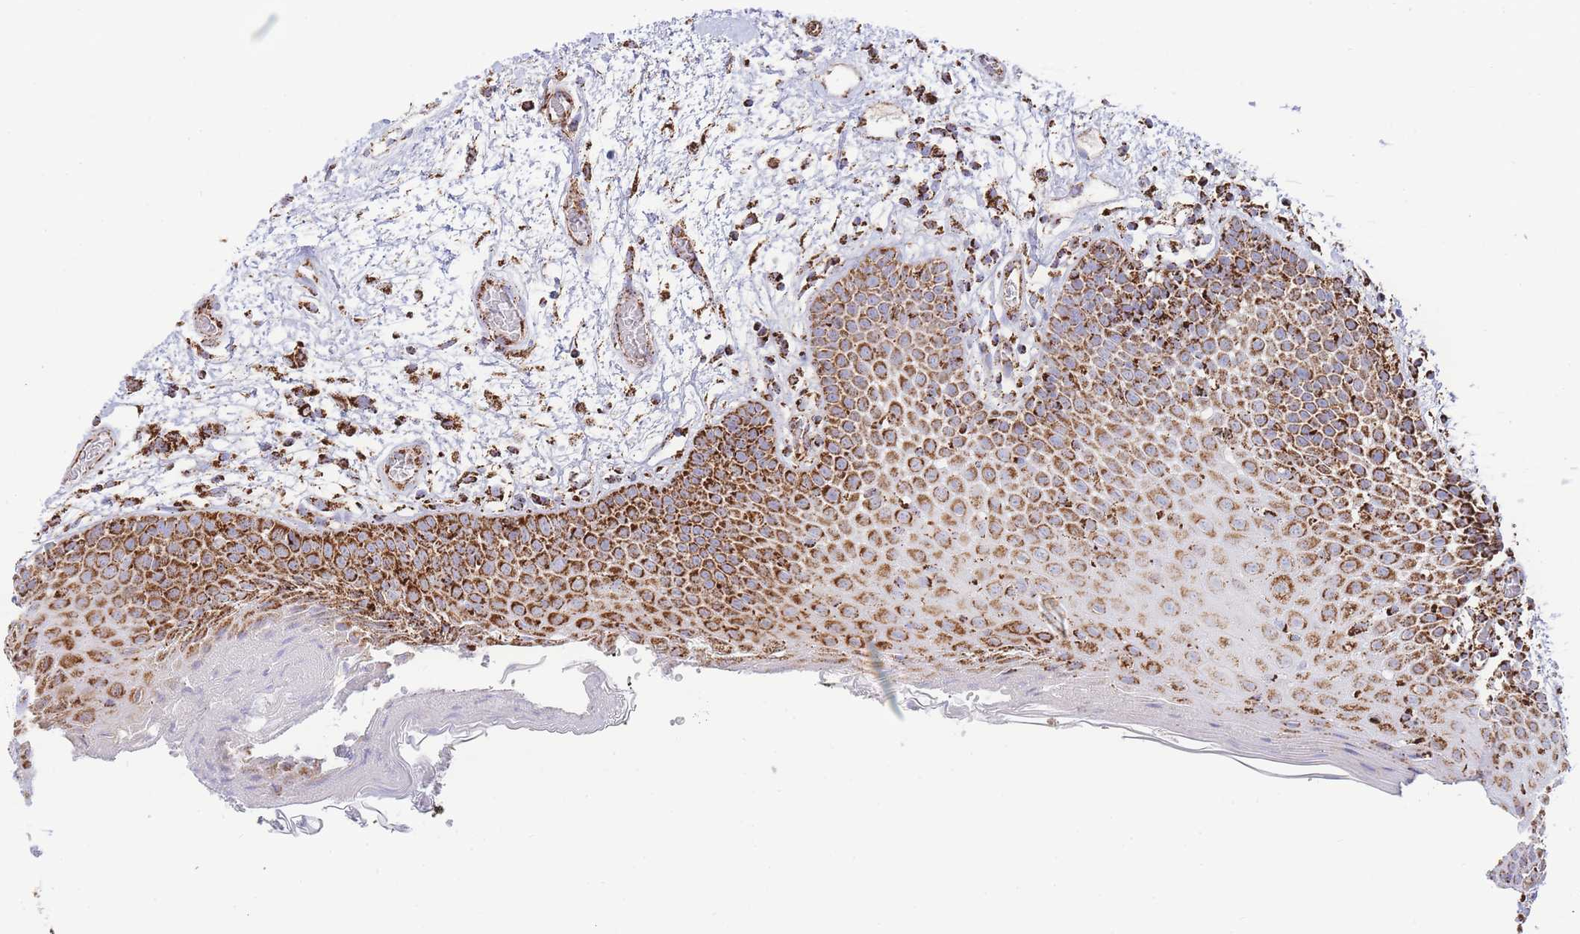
{"staining": {"intensity": "strong", "quantity": ">75%", "location": "cytoplasmic/membranous"}, "tissue": "oral mucosa", "cell_type": "Squamous epithelial cells", "image_type": "normal", "snomed": [{"axis": "morphology", "description": "Normal tissue, NOS"}, {"axis": "morphology", "description": "Squamous cell carcinoma, NOS"}, {"axis": "topography", "description": "Oral tissue"}, {"axis": "topography", "description": "Tounge, NOS"}, {"axis": "topography", "description": "Head-Neck"}], "caption": "High-power microscopy captured an immunohistochemistry (IHC) image of unremarkable oral mucosa, revealing strong cytoplasmic/membranous staining in approximately >75% of squamous epithelial cells.", "gene": "GSTM1", "patient": {"sex": "male", "age": 76}}